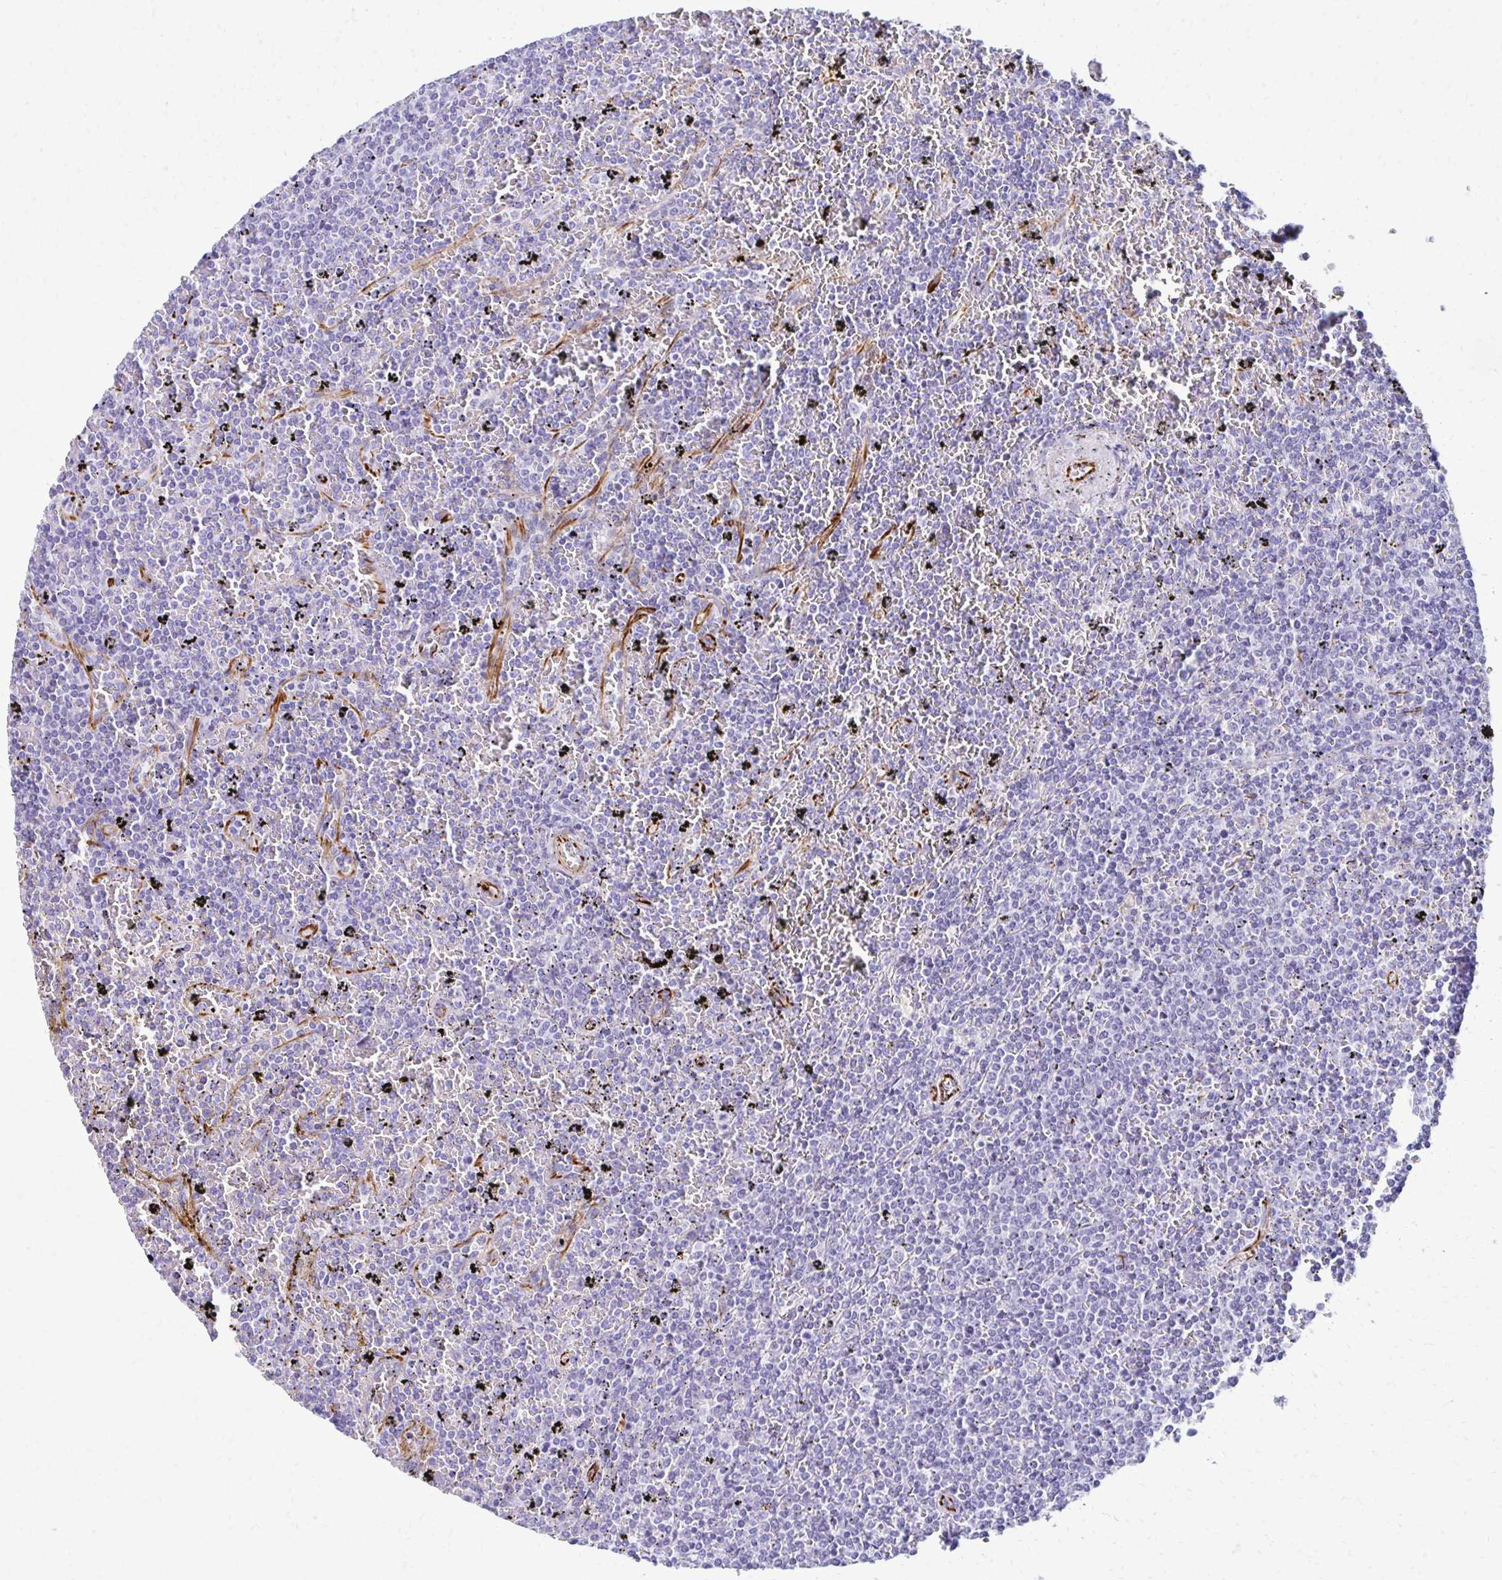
{"staining": {"intensity": "negative", "quantity": "none", "location": "none"}, "tissue": "lymphoma", "cell_type": "Tumor cells", "image_type": "cancer", "snomed": [{"axis": "morphology", "description": "Malignant lymphoma, non-Hodgkin's type, Low grade"}, {"axis": "topography", "description": "Spleen"}], "caption": "Histopathology image shows no significant protein positivity in tumor cells of lymphoma.", "gene": "TMEM54", "patient": {"sex": "female", "age": 77}}